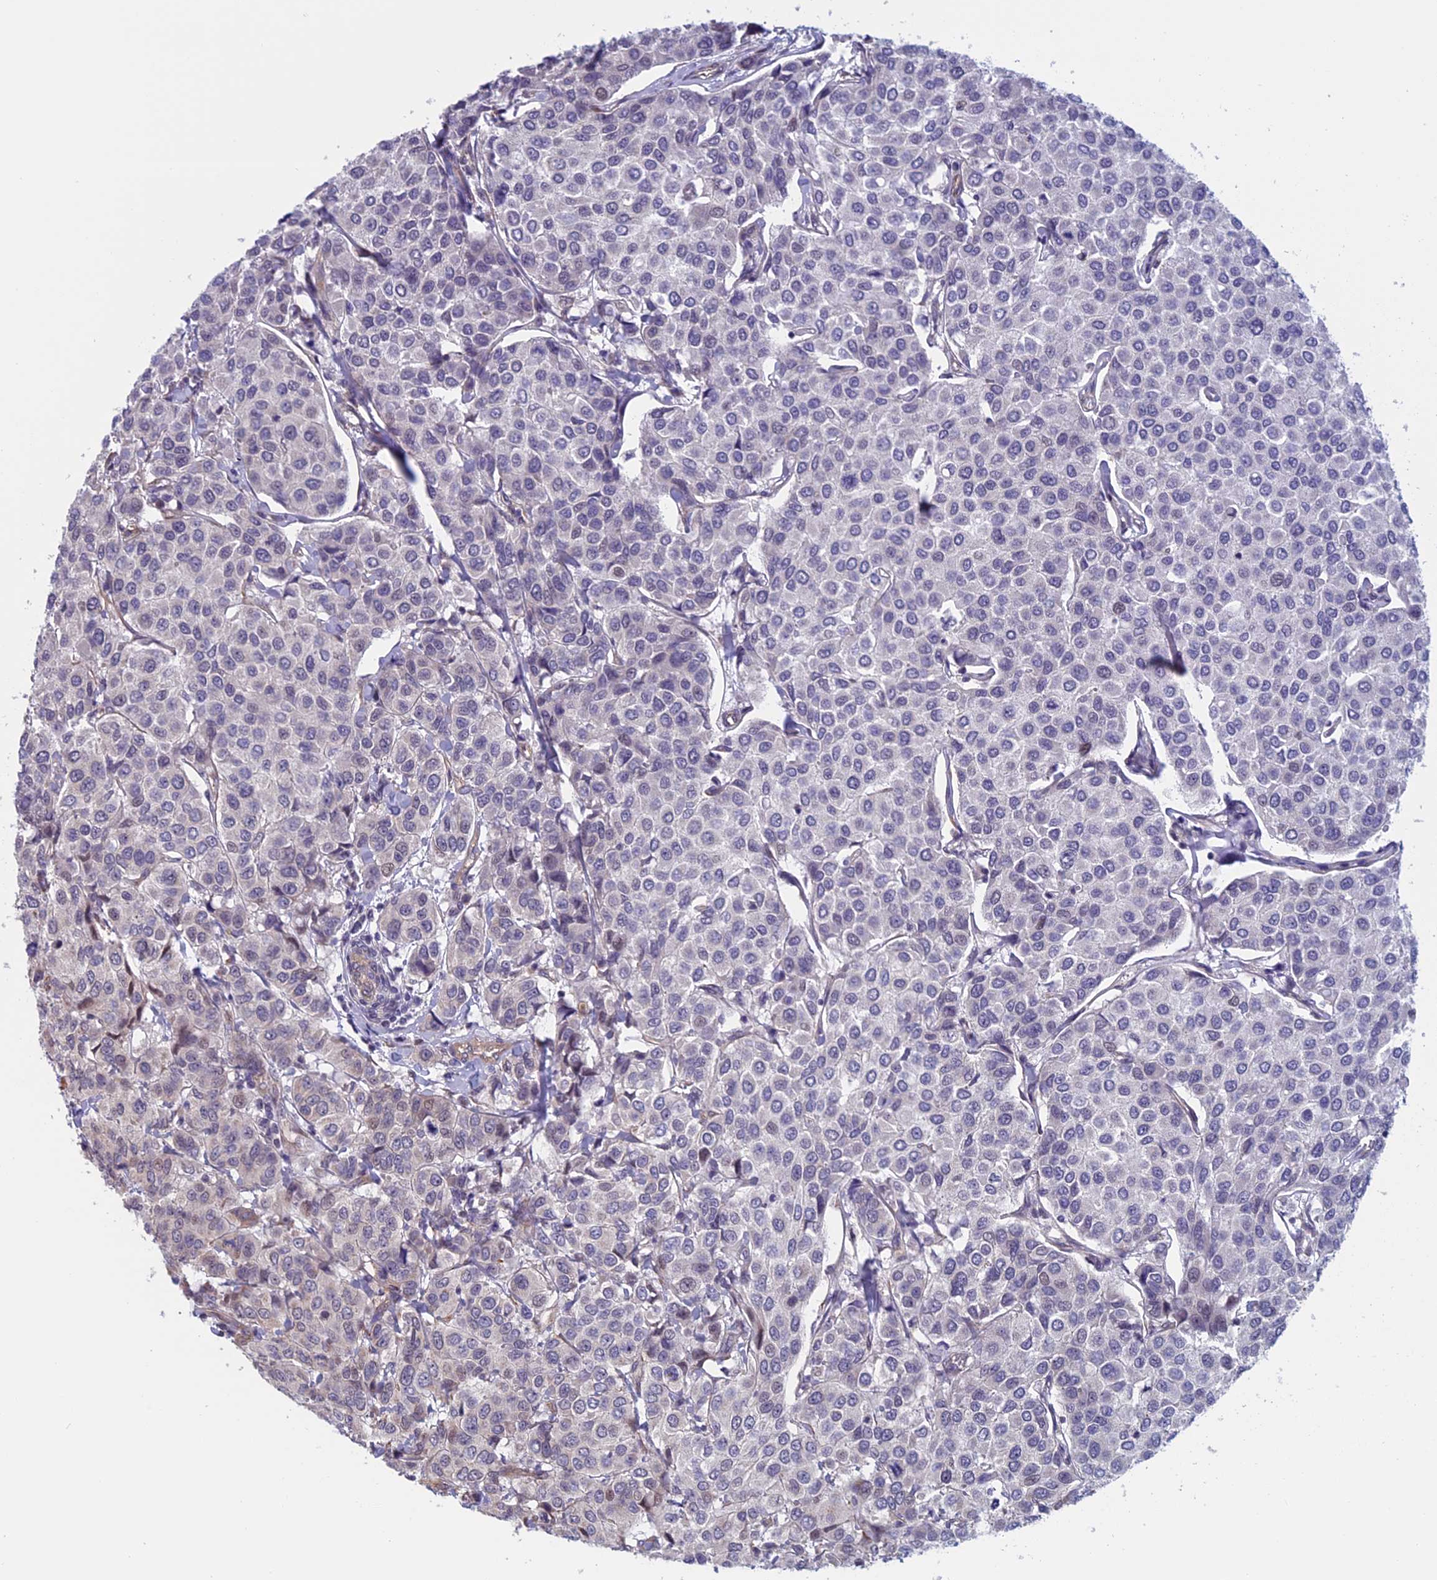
{"staining": {"intensity": "negative", "quantity": "none", "location": "none"}, "tissue": "breast cancer", "cell_type": "Tumor cells", "image_type": "cancer", "snomed": [{"axis": "morphology", "description": "Duct carcinoma"}, {"axis": "topography", "description": "Breast"}], "caption": "Immunohistochemistry photomicrograph of human breast cancer stained for a protein (brown), which exhibits no positivity in tumor cells.", "gene": "SLC1A6", "patient": {"sex": "female", "age": 55}}